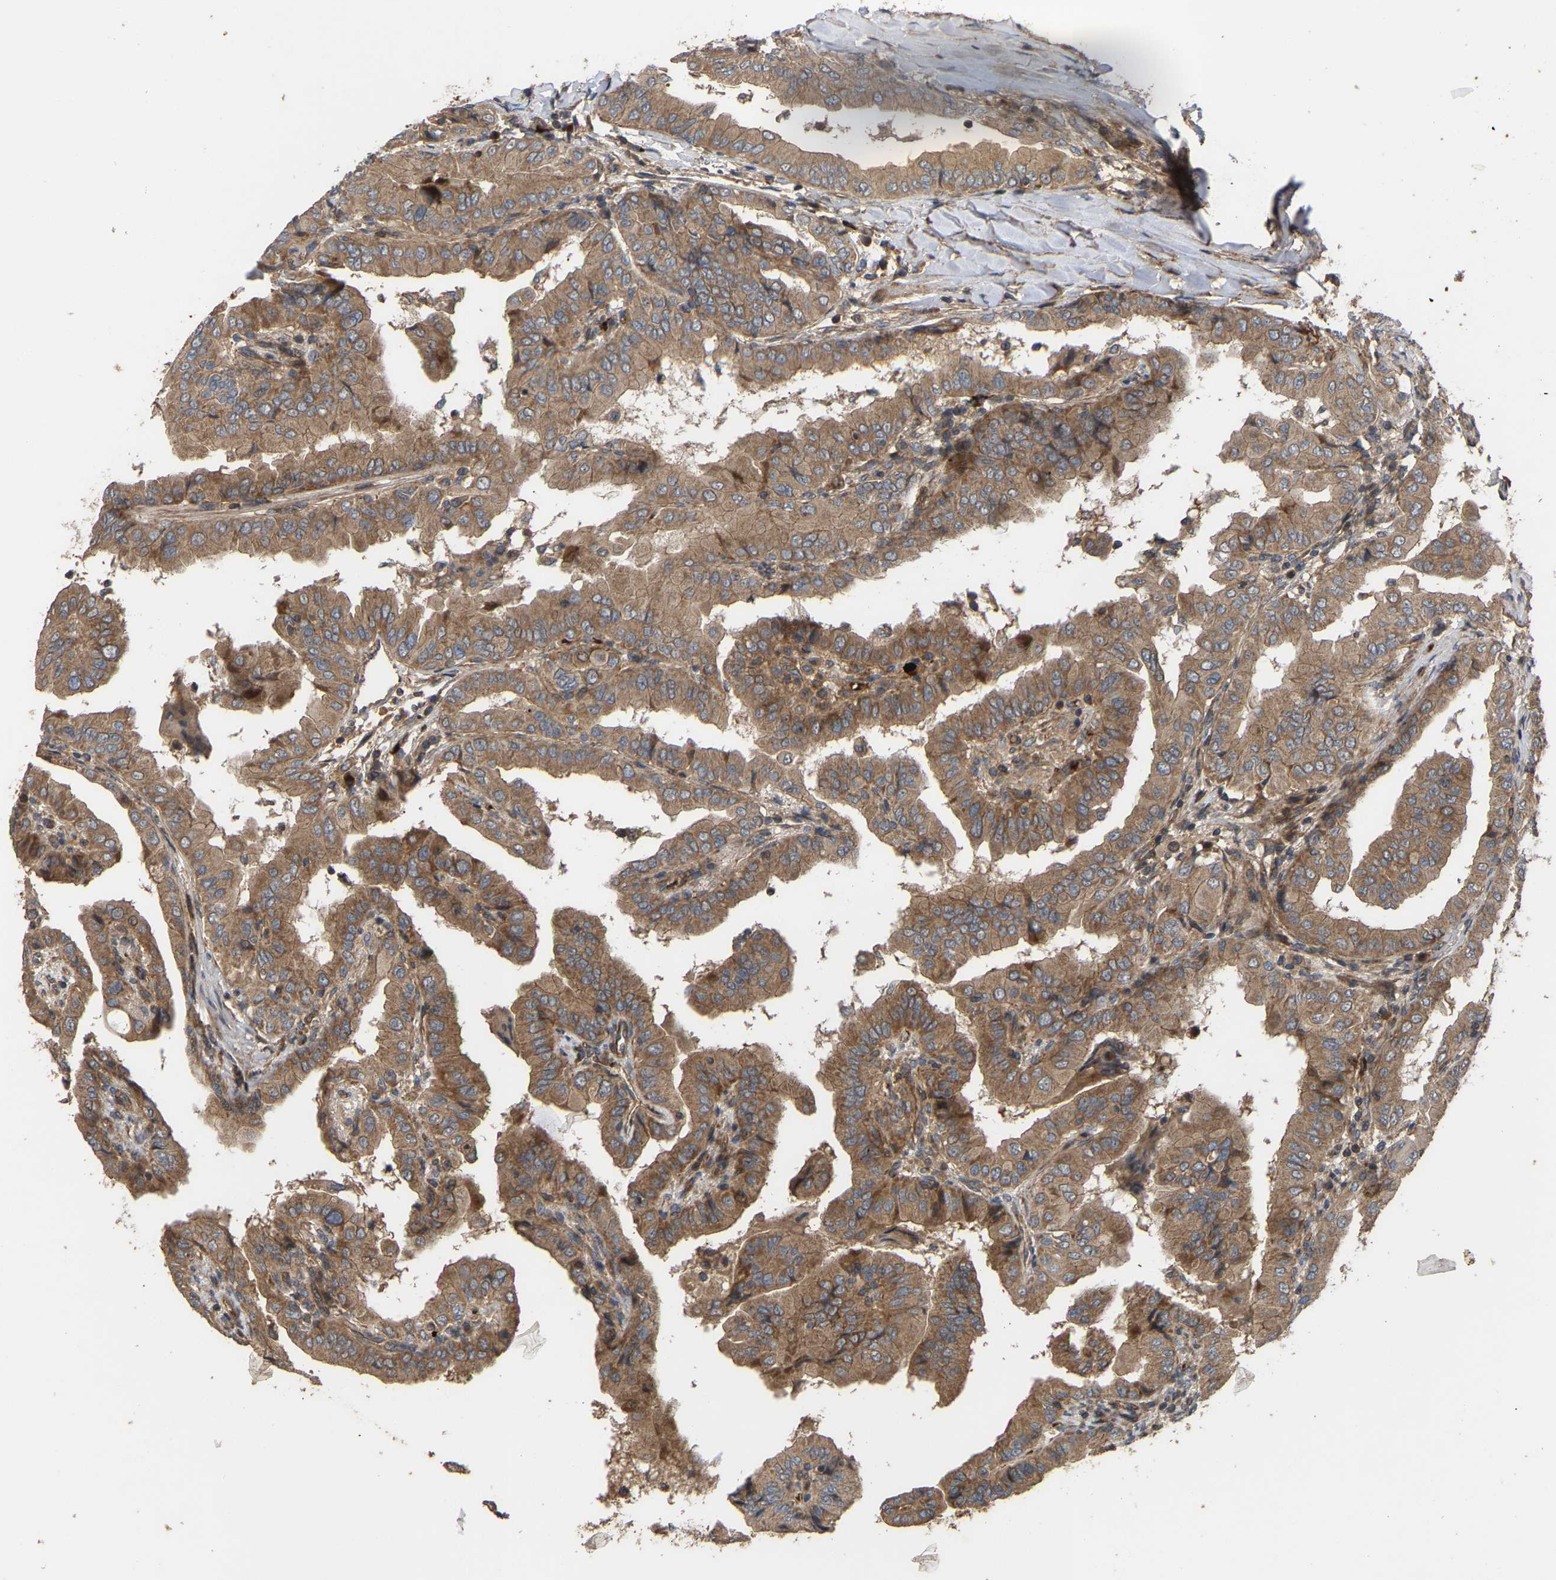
{"staining": {"intensity": "moderate", "quantity": ">75%", "location": "cytoplasmic/membranous"}, "tissue": "thyroid cancer", "cell_type": "Tumor cells", "image_type": "cancer", "snomed": [{"axis": "morphology", "description": "Papillary adenocarcinoma, NOS"}, {"axis": "topography", "description": "Thyroid gland"}], "caption": "Moderate cytoplasmic/membranous protein positivity is identified in about >75% of tumor cells in thyroid cancer.", "gene": "STAU1", "patient": {"sex": "male", "age": 33}}